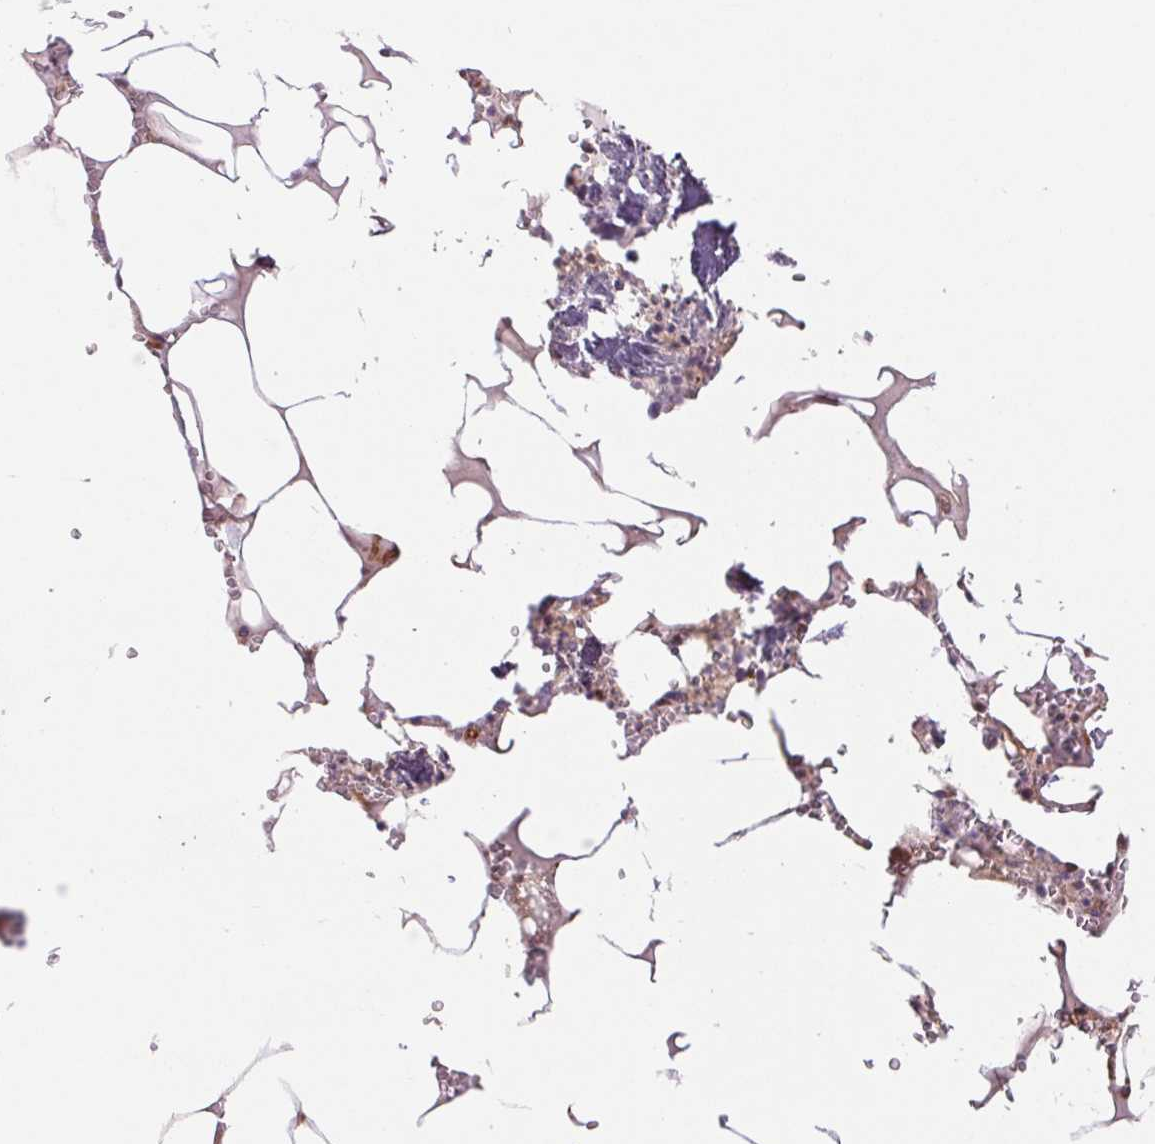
{"staining": {"intensity": "moderate", "quantity": "25%-75%", "location": "cytoplasmic/membranous"}, "tissue": "bone marrow", "cell_type": "Hematopoietic cells", "image_type": "normal", "snomed": [{"axis": "morphology", "description": "Normal tissue, NOS"}, {"axis": "topography", "description": "Bone marrow"}], "caption": "IHC image of benign bone marrow: human bone marrow stained using immunohistochemistry demonstrates medium levels of moderate protein expression localized specifically in the cytoplasmic/membranous of hematopoietic cells, appearing as a cytoplasmic/membranous brown color.", "gene": "TUBA1A", "patient": {"sex": "male", "age": 54}}